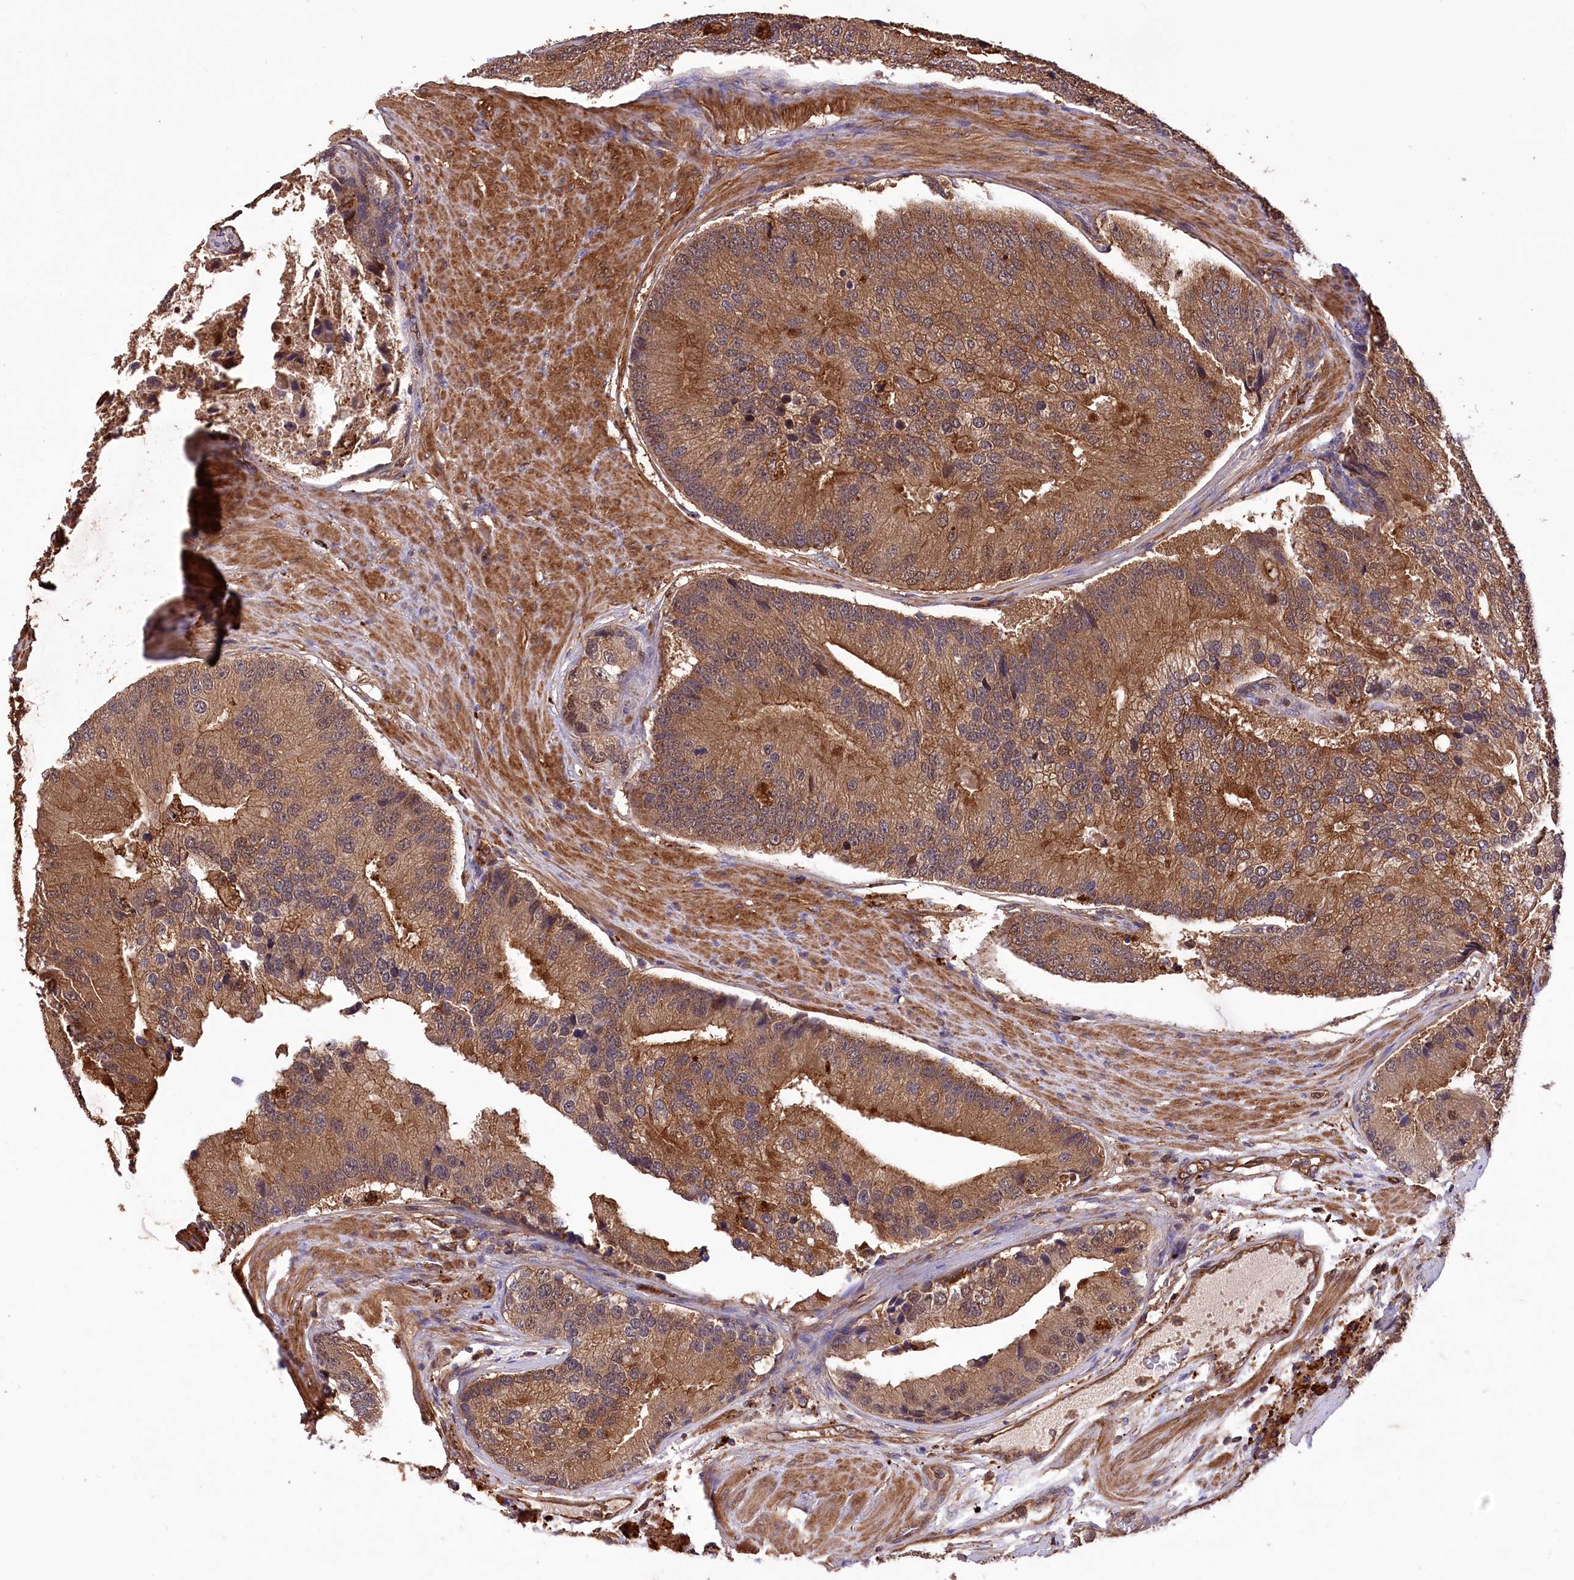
{"staining": {"intensity": "strong", "quantity": ">75%", "location": "cytoplasmic/membranous"}, "tissue": "prostate cancer", "cell_type": "Tumor cells", "image_type": "cancer", "snomed": [{"axis": "morphology", "description": "Adenocarcinoma, High grade"}, {"axis": "topography", "description": "Prostate"}], "caption": "There is high levels of strong cytoplasmic/membranous positivity in tumor cells of prostate cancer (adenocarcinoma (high-grade)), as demonstrated by immunohistochemical staining (brown color).", "gene": "DPP3", "patient": {"sex": "male", "age": 70}}